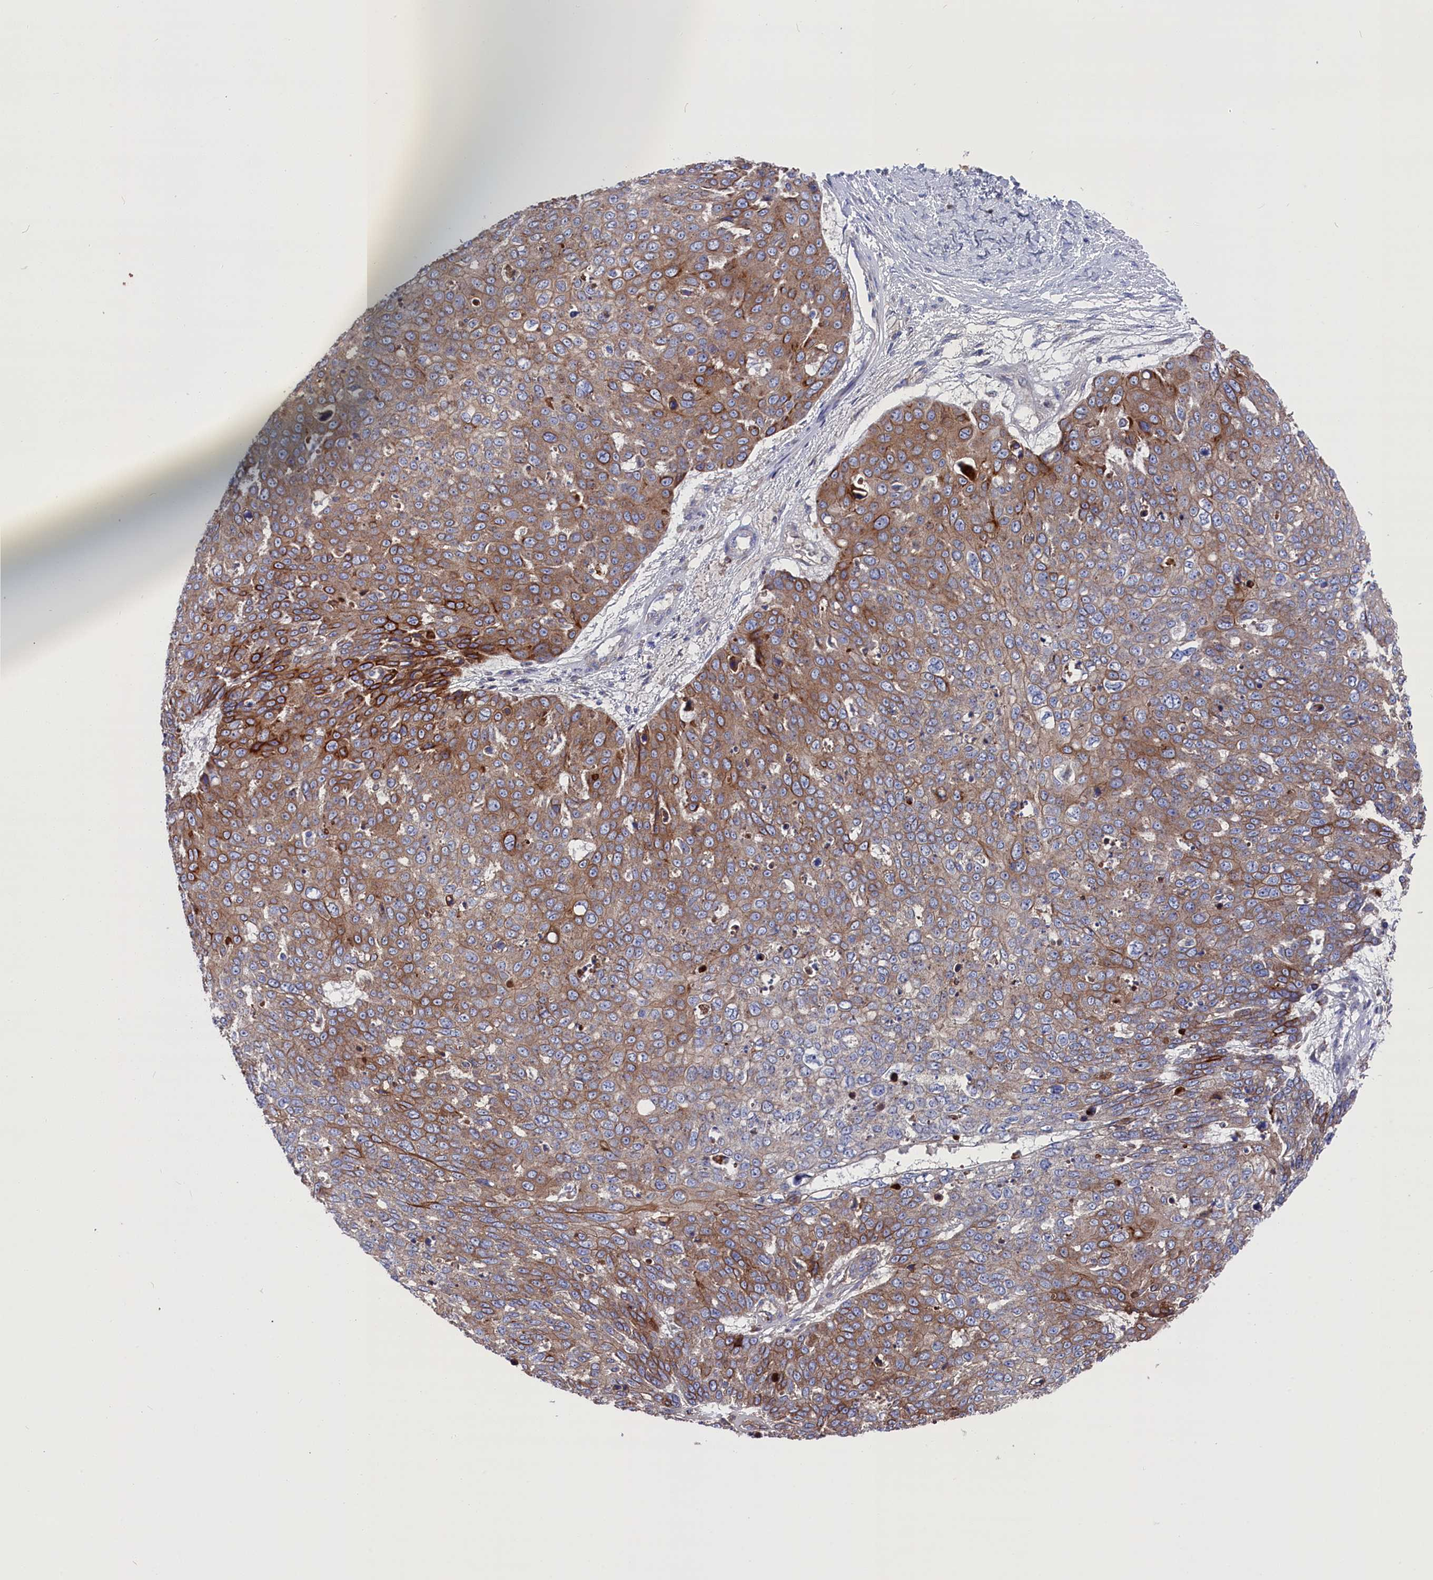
{"staining": {"intensity": "moderate", "quantity": "25%-75%", "location": "cytoplasmic/membranous"}, "tissue": "skin cancer", "cell_type": "Tumor cells", "image_type": "cancer", "snomed": [{"axis": "morphology", "description": "Squamous cell carcinoma, NOS"}, {"axis": "topography", "description": "Skin"}], "caption": "Tumor cells reveal moderate cytoplasmic/membranous staining in approximately 25%-75% of cells in squamous cell carcinoma (skin).", "gene": "GPR108", "patient": {"sex": "male", "age": 71}}